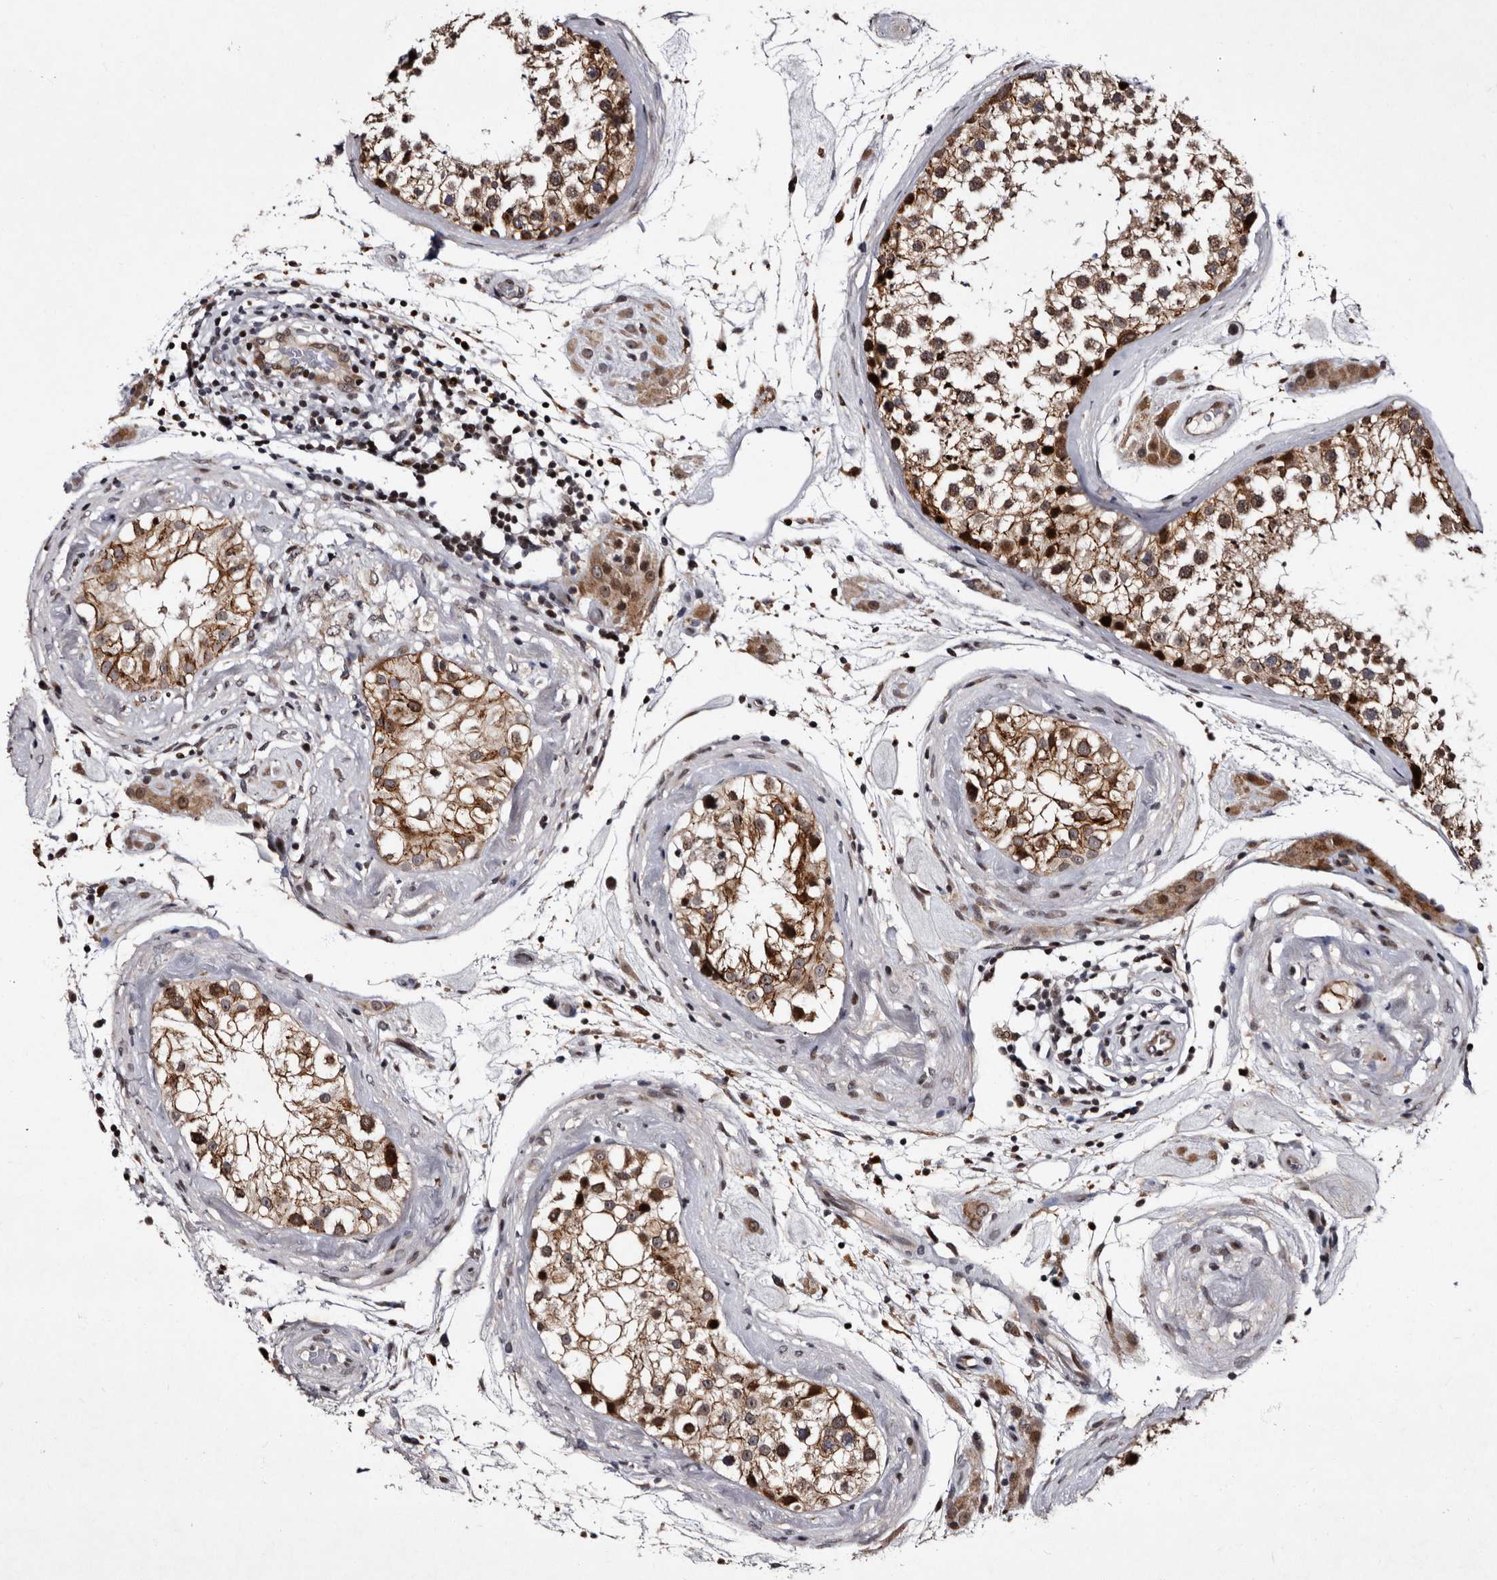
{"staining": {"intensity": "strong", "quantity": "25%-75%", "location": "cytoplasmic/membranous,nuclear"}, "tissue": "testis", "cell_type": "Cells in seminiferous ducts", "image_type": "normal", "snomed": [{"axis": "morphology", "description": "Normal tissue, NOS"}, {"axis": "topography", "description": "Testis"}], "caption": "Cells in seminiferous ducts reveal high levels of strong cytoplasmic/membranous,nuclear positivity in about 25%-75% of cells in benign testis. (Brightfield microscopy of DAB IHC at high magnification).", "gene": "TNKS", "patient": {"sex": "male", "age": 46}}